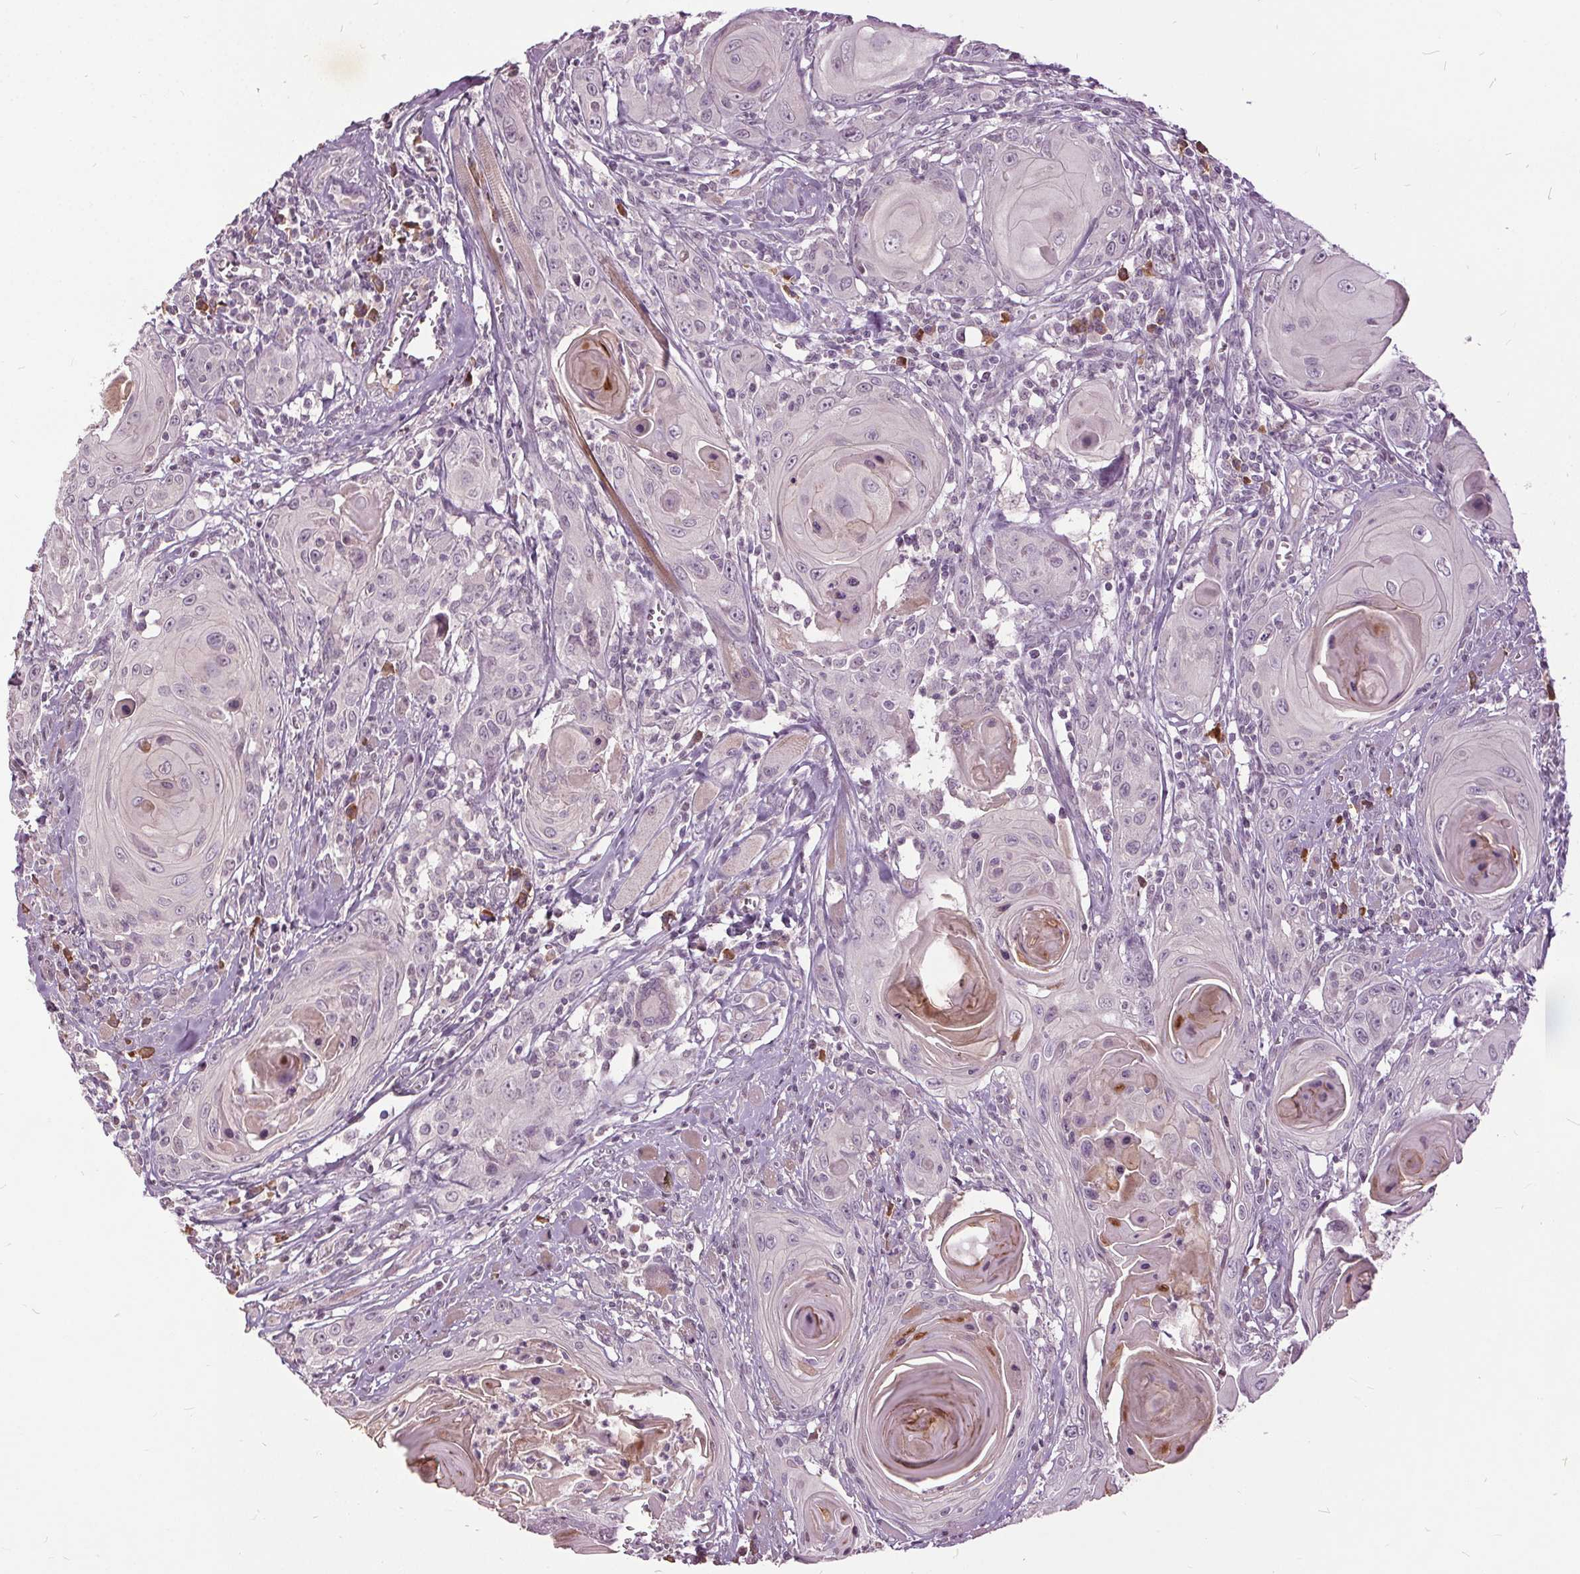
{"staining": {"intensity": "negative", "quantity": "none", "location": "none"}, "tissue": "head and neck cancer", "cell_type": "Tumor cells", "image_type": "cancer", "snomed": [{"axis": "morphology", "description": "Squamous cell carcinoma, NOS"}, {"axis": "topography", "description": "Head-Neck"}], "caption": "DAB (3,3'-diaminobenzidine) immunohistochemical staining of head and neck squamous cell carcinoma shows no significant staining in tumor cells.", "gene": "CXCL16", "patient": {"sex": "female", "age": 80}}